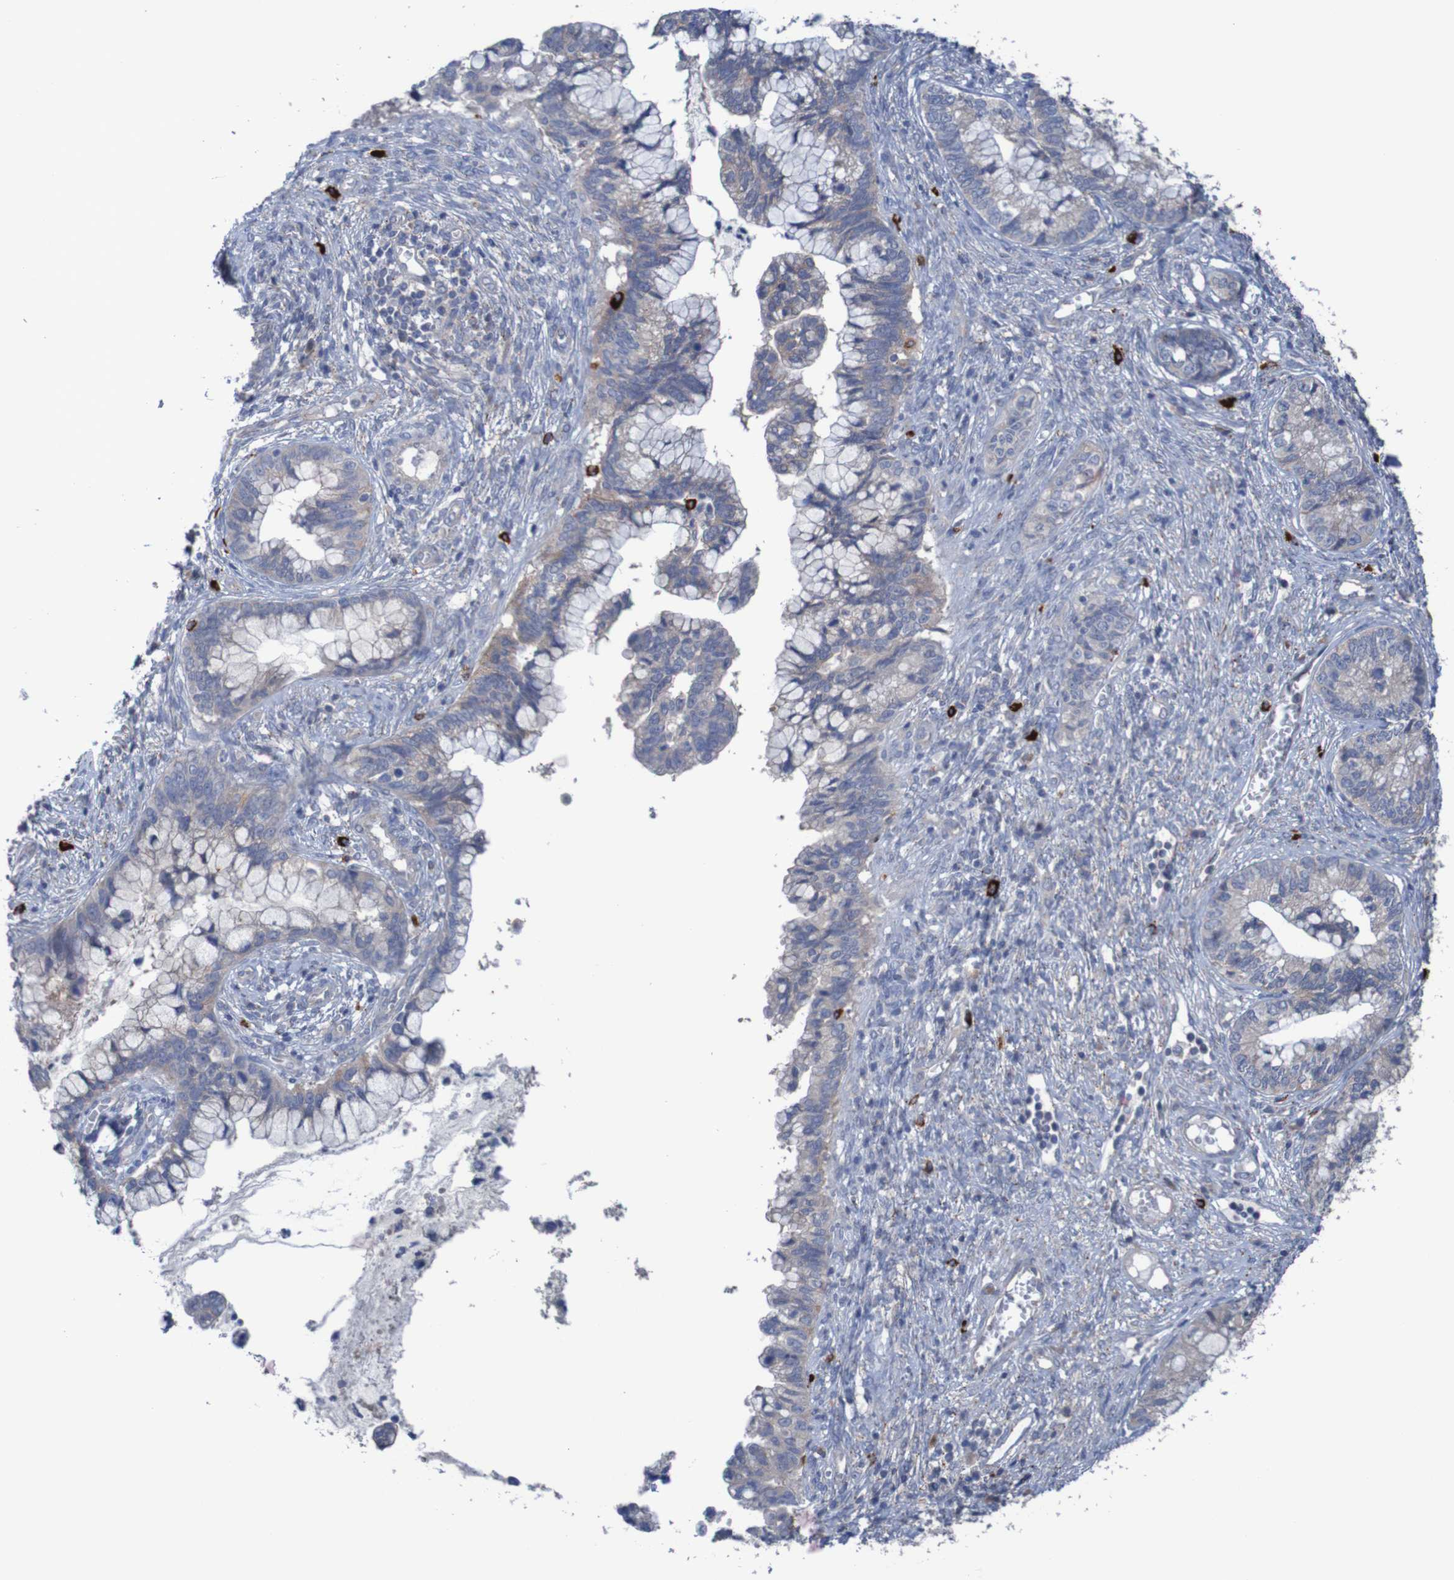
{"staining": {"intensity": "weak", "quantity": ">75%", "location": "cytoplasmic/membranous"}, "tissue": "cervical cancer", "cell_type": "Tumor cells", "image_type": "cancer", "snomed": [{"axis": "morphology", "description": "Adenocarcinoma, NOS"}, {"axis": "topography", "description": "Cervix"}], "caption": "Immunohistochemical staining of human cervical cancer (adenocarcinoma) displays weak cytoplasmic/membranous protein positivity in approximately >75% of tumor cells.", "gene": "ANGPT4", "patient": {"sex": "female", "age": 44}}